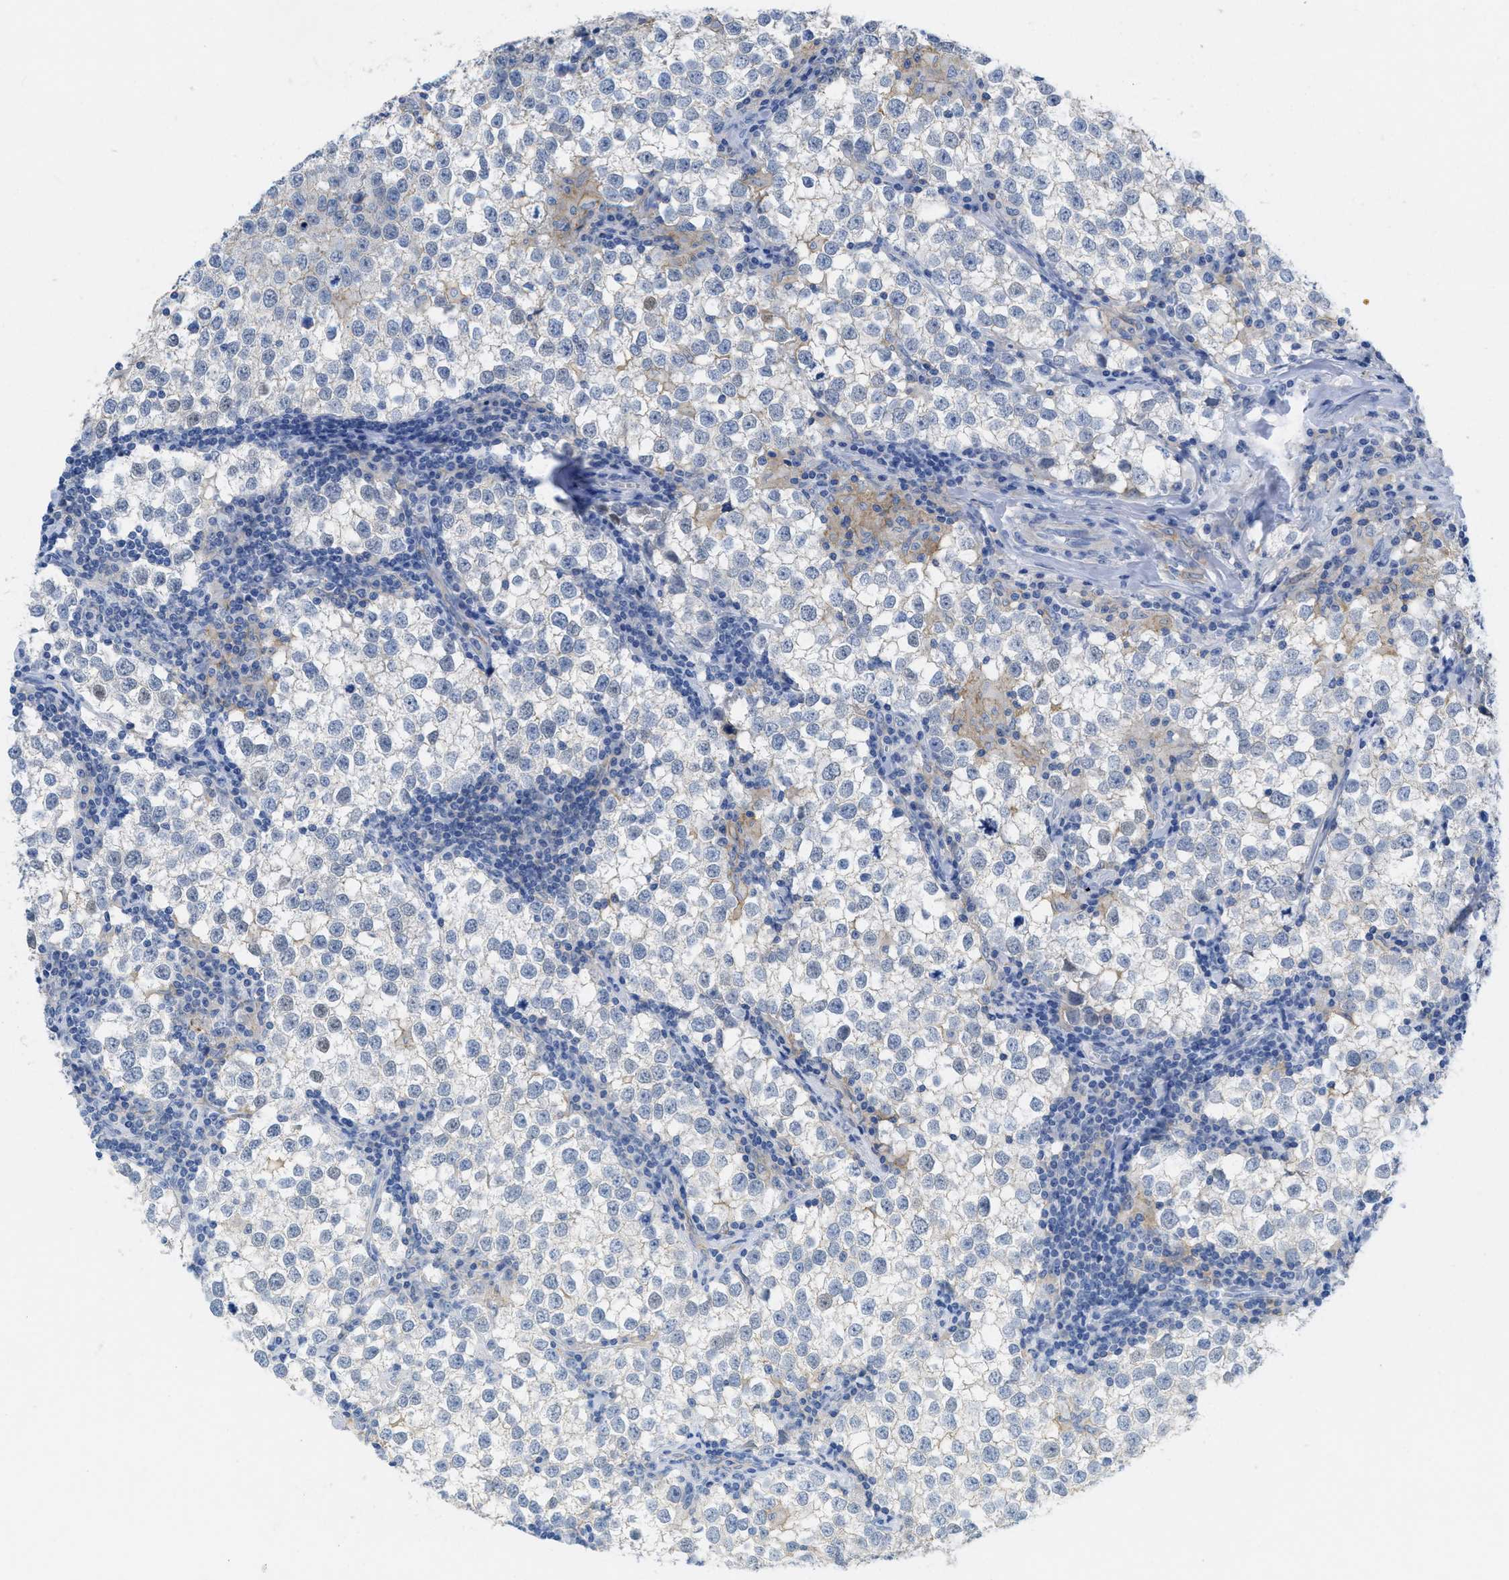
{"staining": {"intensity": "negative", "quantity": "none", "location": "none"}, "tissue": "testis cancer", "cell_type": "Tumor cells", "image_type": "cancer", "snomed": [{"axis": "morphology", "description": "Seminoma, NOS"}, {"axis": "morphology", "description": "Carcinoma, Embryonal, NOS"}, {"axis": "topography", "description": "Testis"}], "caption": "This is a micrograph of IHC staining of testis cancer (embryonal carcinoma), which shows no positivity in tumor cells.", "gene": "CNNM4", "patient": {"sex": "male", "age": 36}}